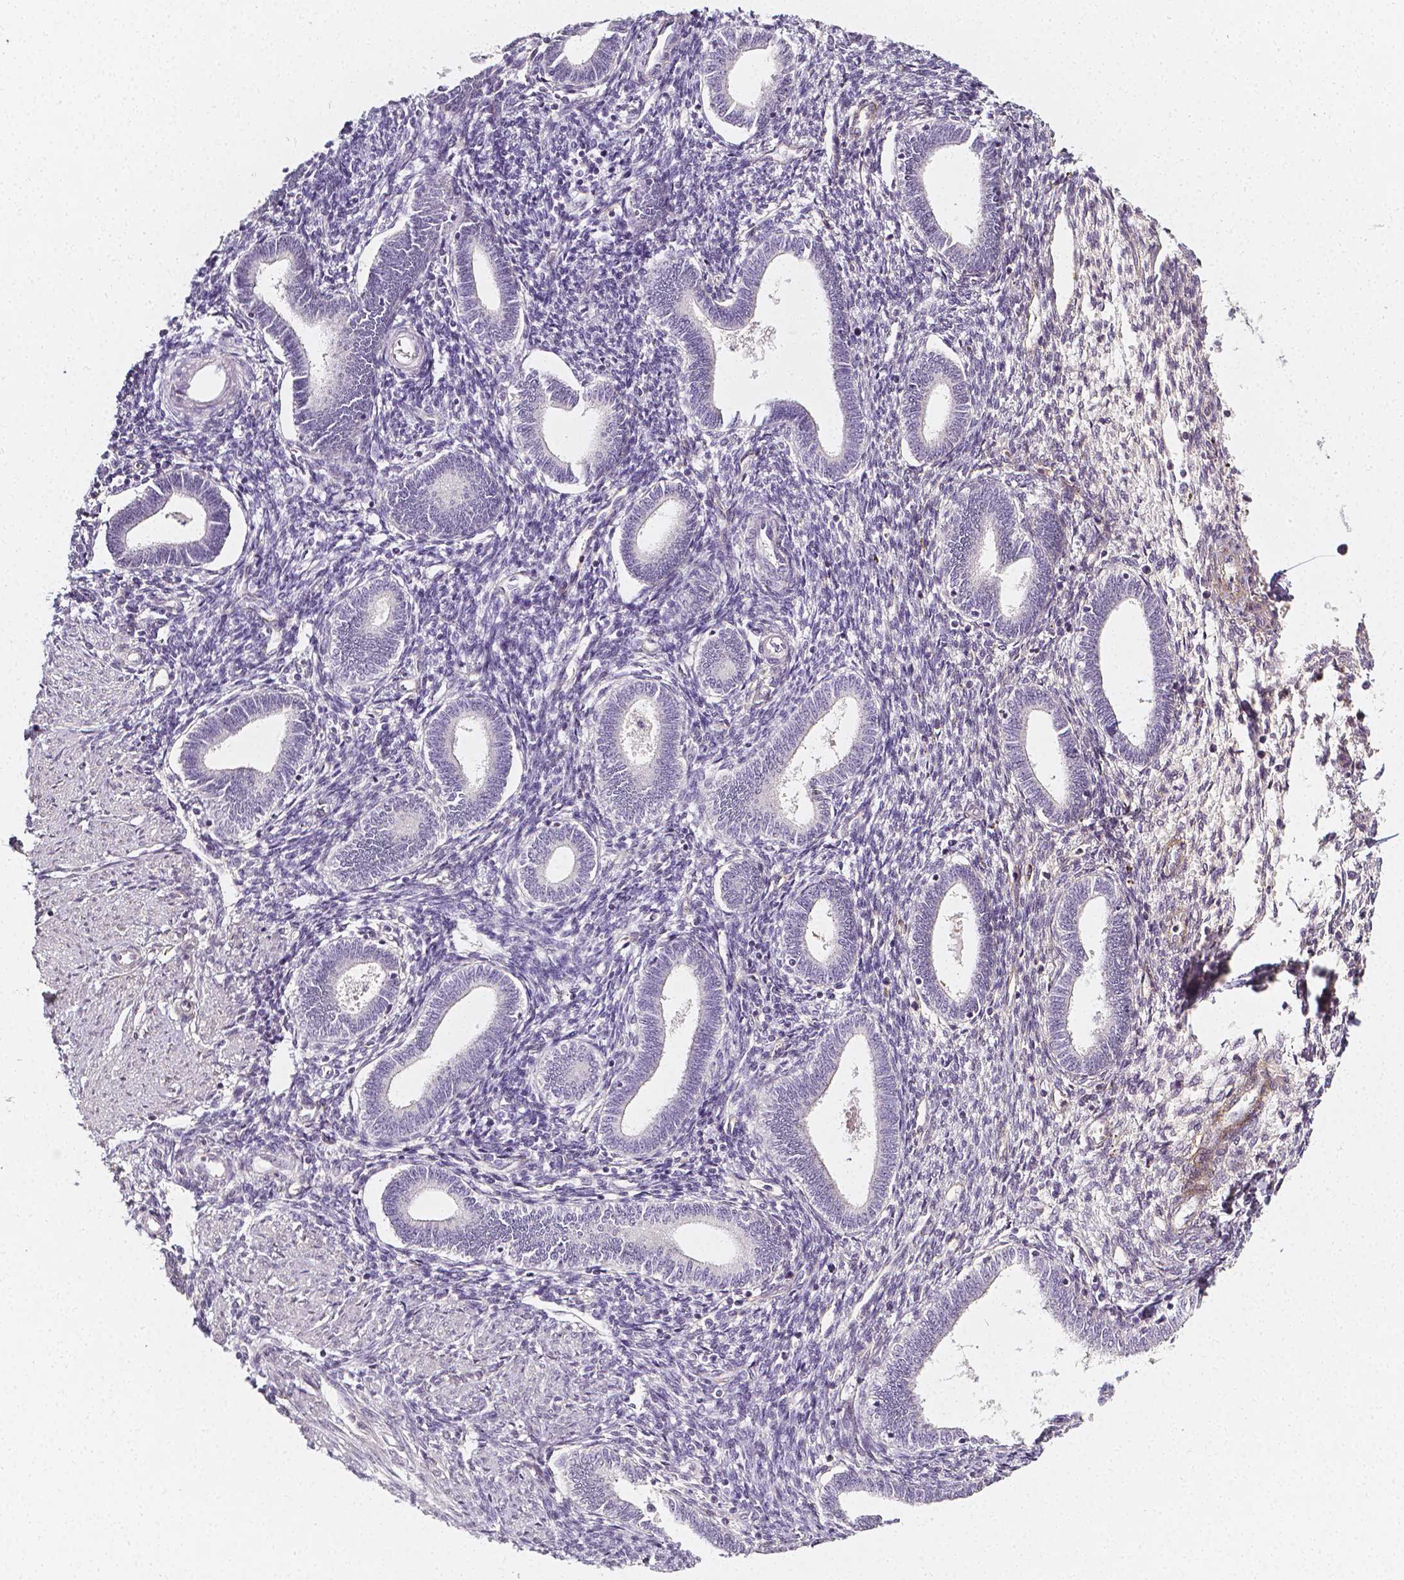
{"staining": {"intensity": "negative", "quantity": "none", "location": "none"}, "tissue": "endometrium", "cell_type": "Cells in endometrial stroma", "image_type": "normal", "snomed": [{"axis": "morphology", "description": "Normal tissue, NOS"}, {"axis": "topography", "description": "Endometrium"}], "caption": "This is a photomicrograph of immunohistochemistry staining of unremarkable endometrium, which shows no positivity in cells in endometrial stroma. The staining was performed using DAB (3,3'-diaminobenzidine) to visualize the protein expression in brown, while the nuclei were stained in blue with hematoxylin (Magnification: 20x).", "gene": "THY1", "patient": {"sex": "female", "age": 42}}